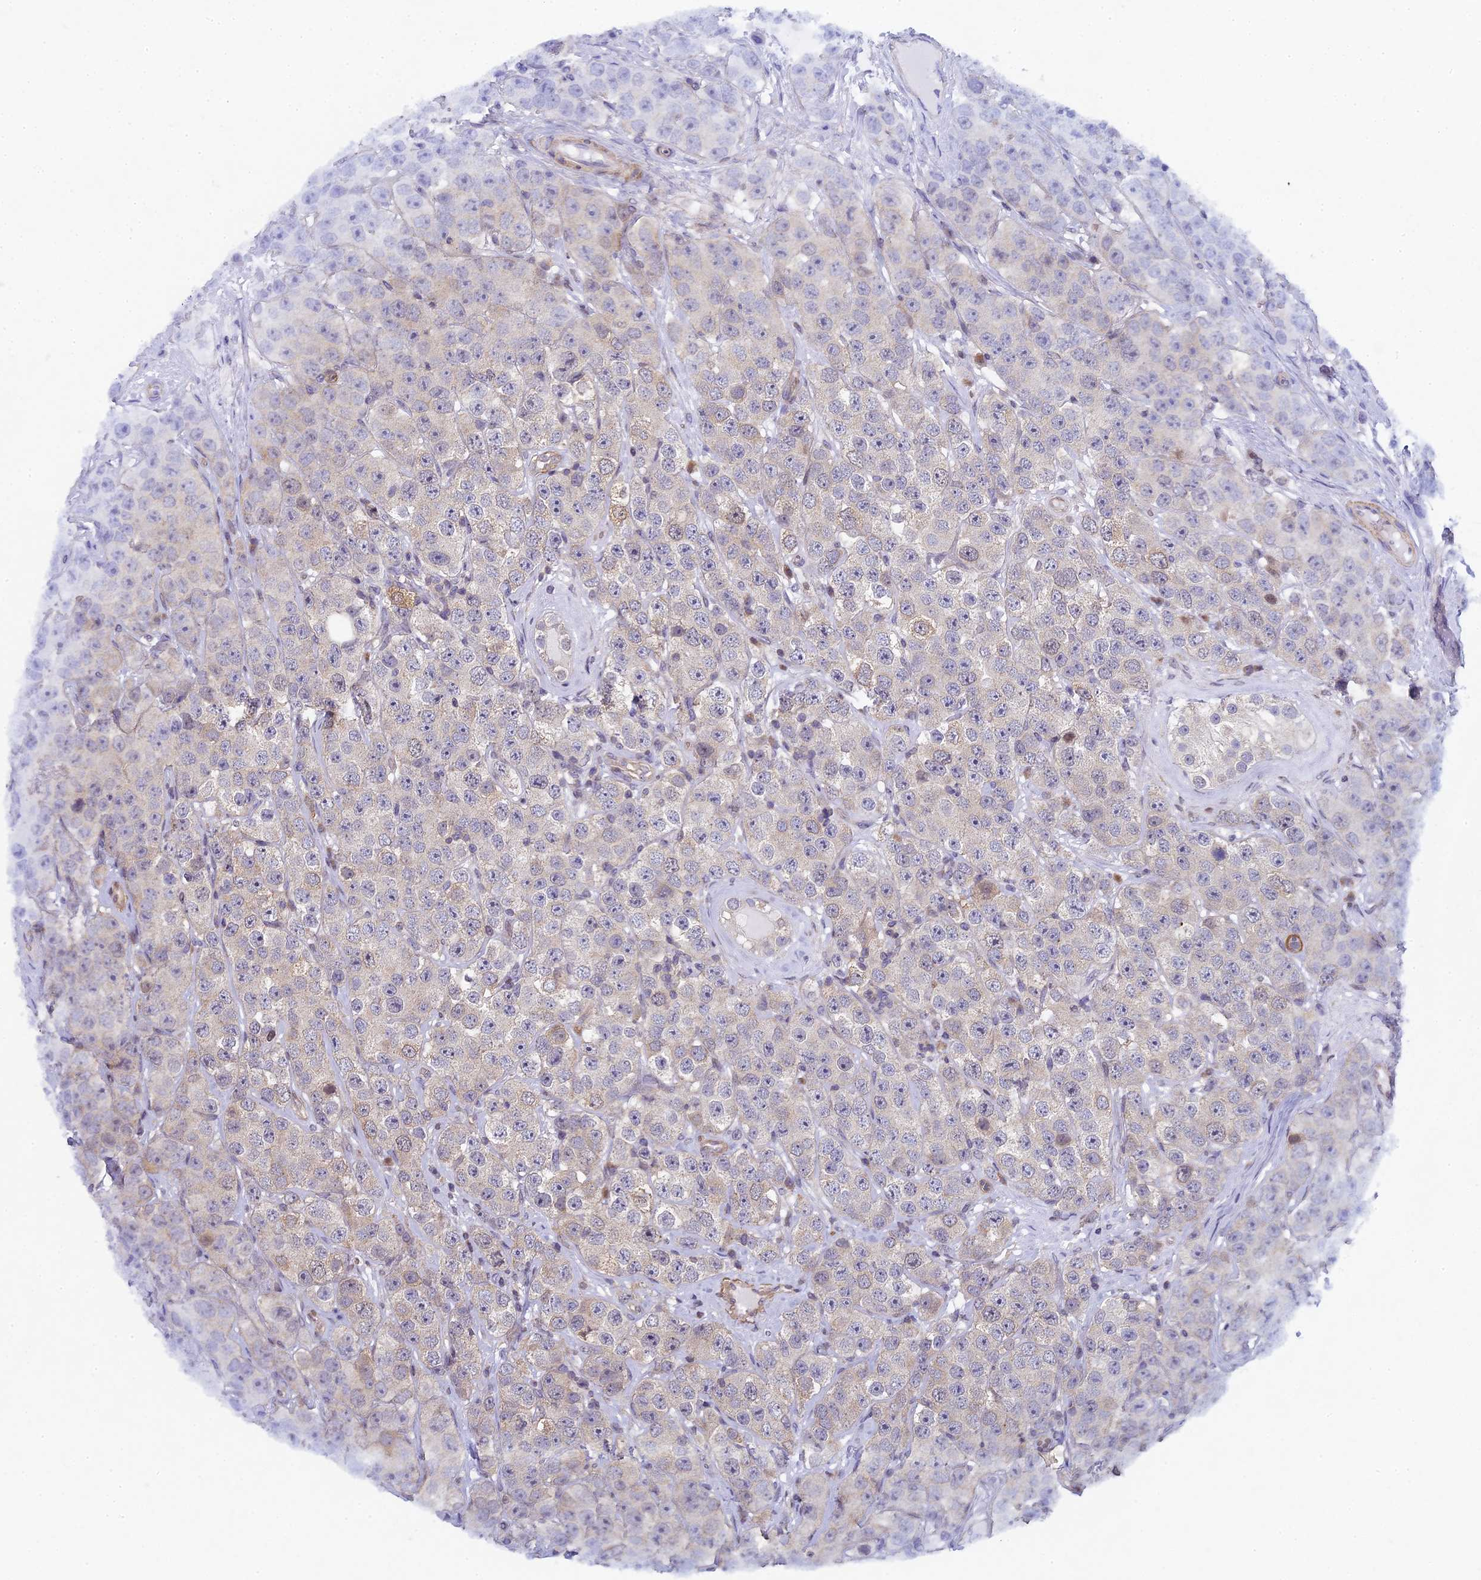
{"staining": {"intensity": "negative", "quantity": "none", "location": "none"}, "tissue": "testis cancer", "cell_type": "Tumor cells", "image_type": "cancer", "snomed": [{"axis": "morphology", "description": "Seminoma, NOS"}, {"axis": "topography", "description": "Testis"}], "caption": "Testis cancer (seminoma) was stained to show a protein in brown. There is no significant staining in tumor cells.", "gene": "DIXDC1", "patient": {"sex": "male", "age": 28}}